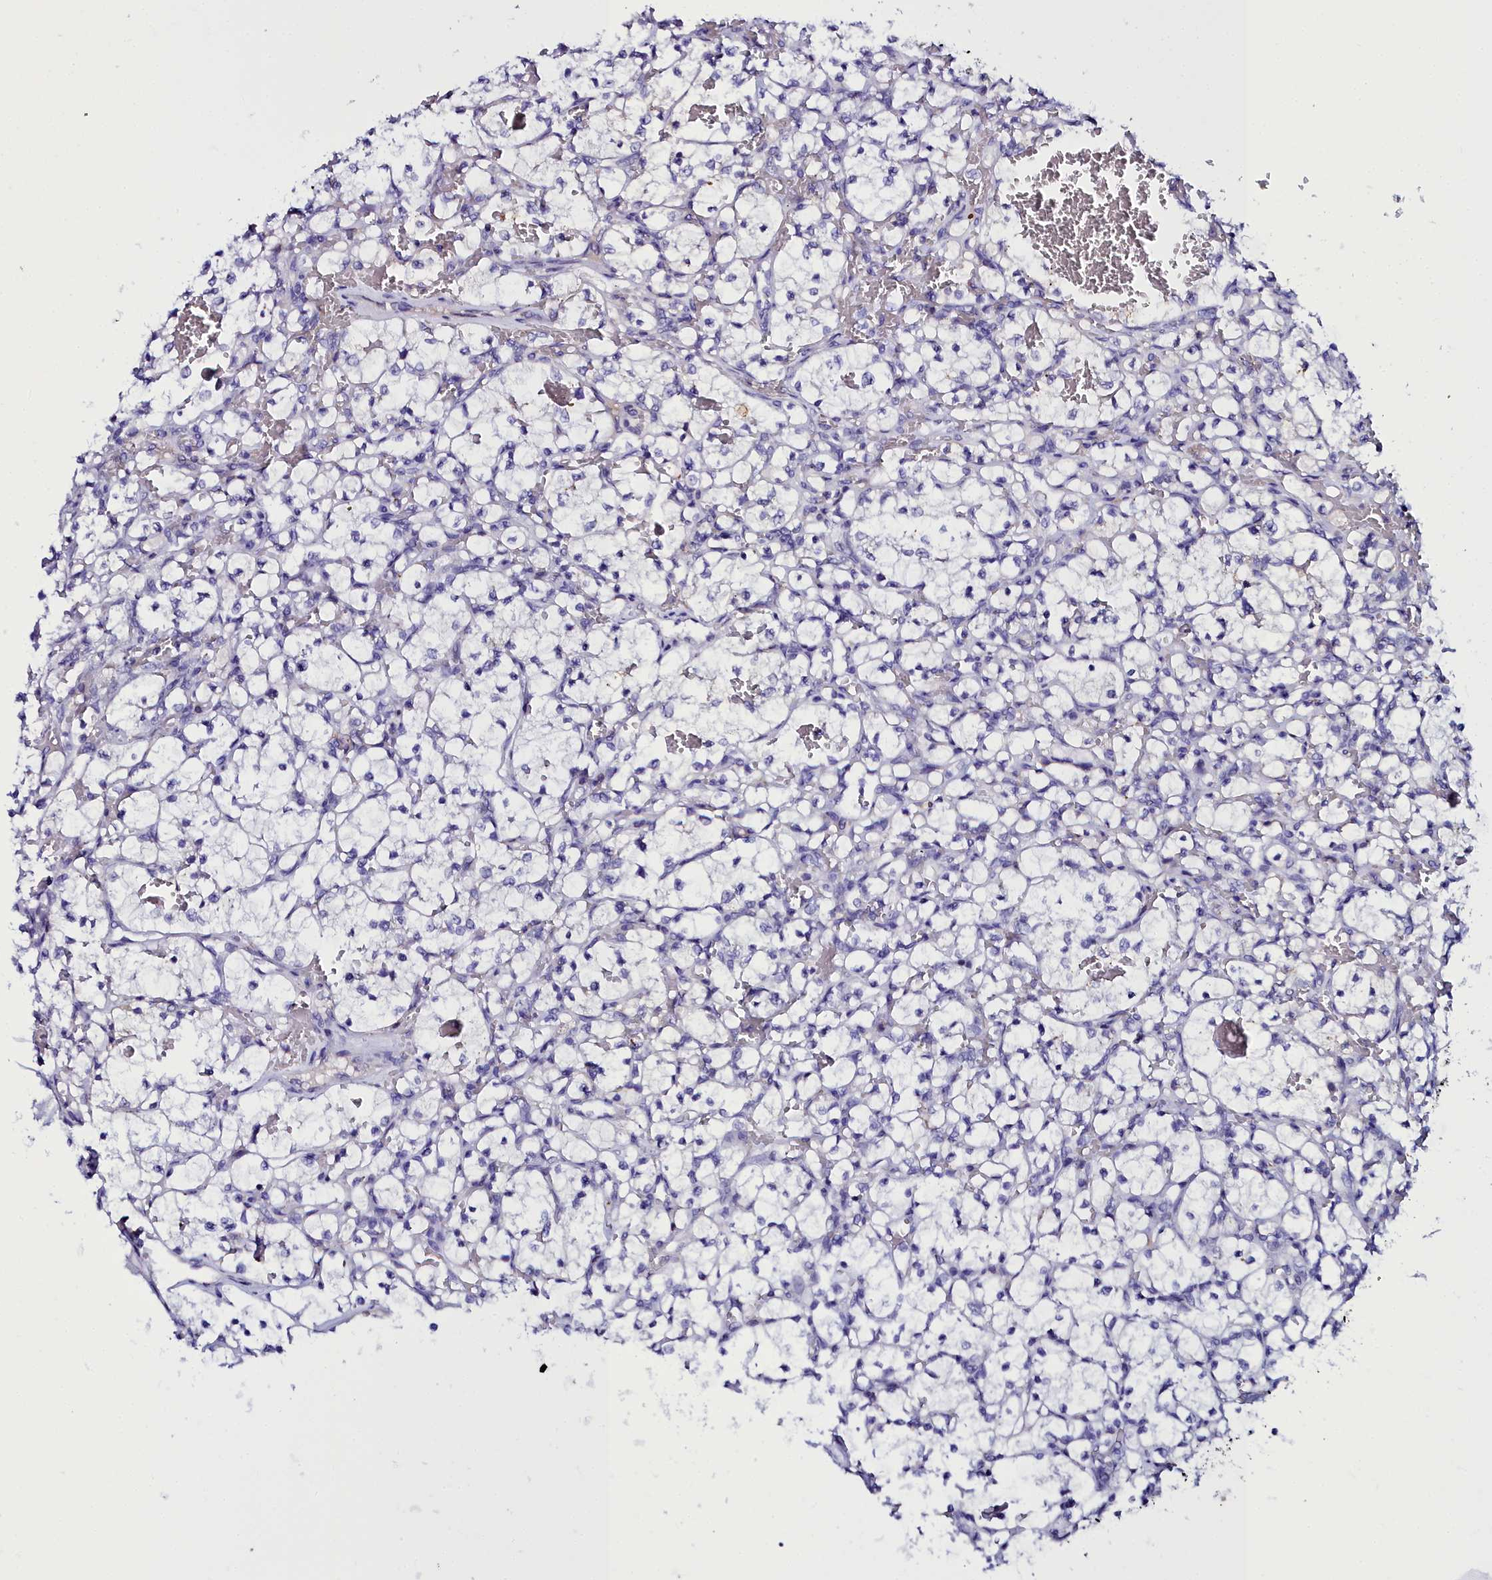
{"staining": {"intensity": "negative", "quantity": "none", "location": "none"}, "tissue": "renal cancer", "cell_type": "Tumor cells", "image_type": "cancer", "snomed": [{"axis": "morphology", "description": "Adenocarcinoma, NOS"}, {"axis": "topography", "description": "Kidney"}], "caption": "This is an immunohistochemistry micrograph of renal cancer (adenocarcinoma). There is no staining in tumor cells.", "gene": "ELAPOR2", "patient": {"sex": "female", "age": 69}}